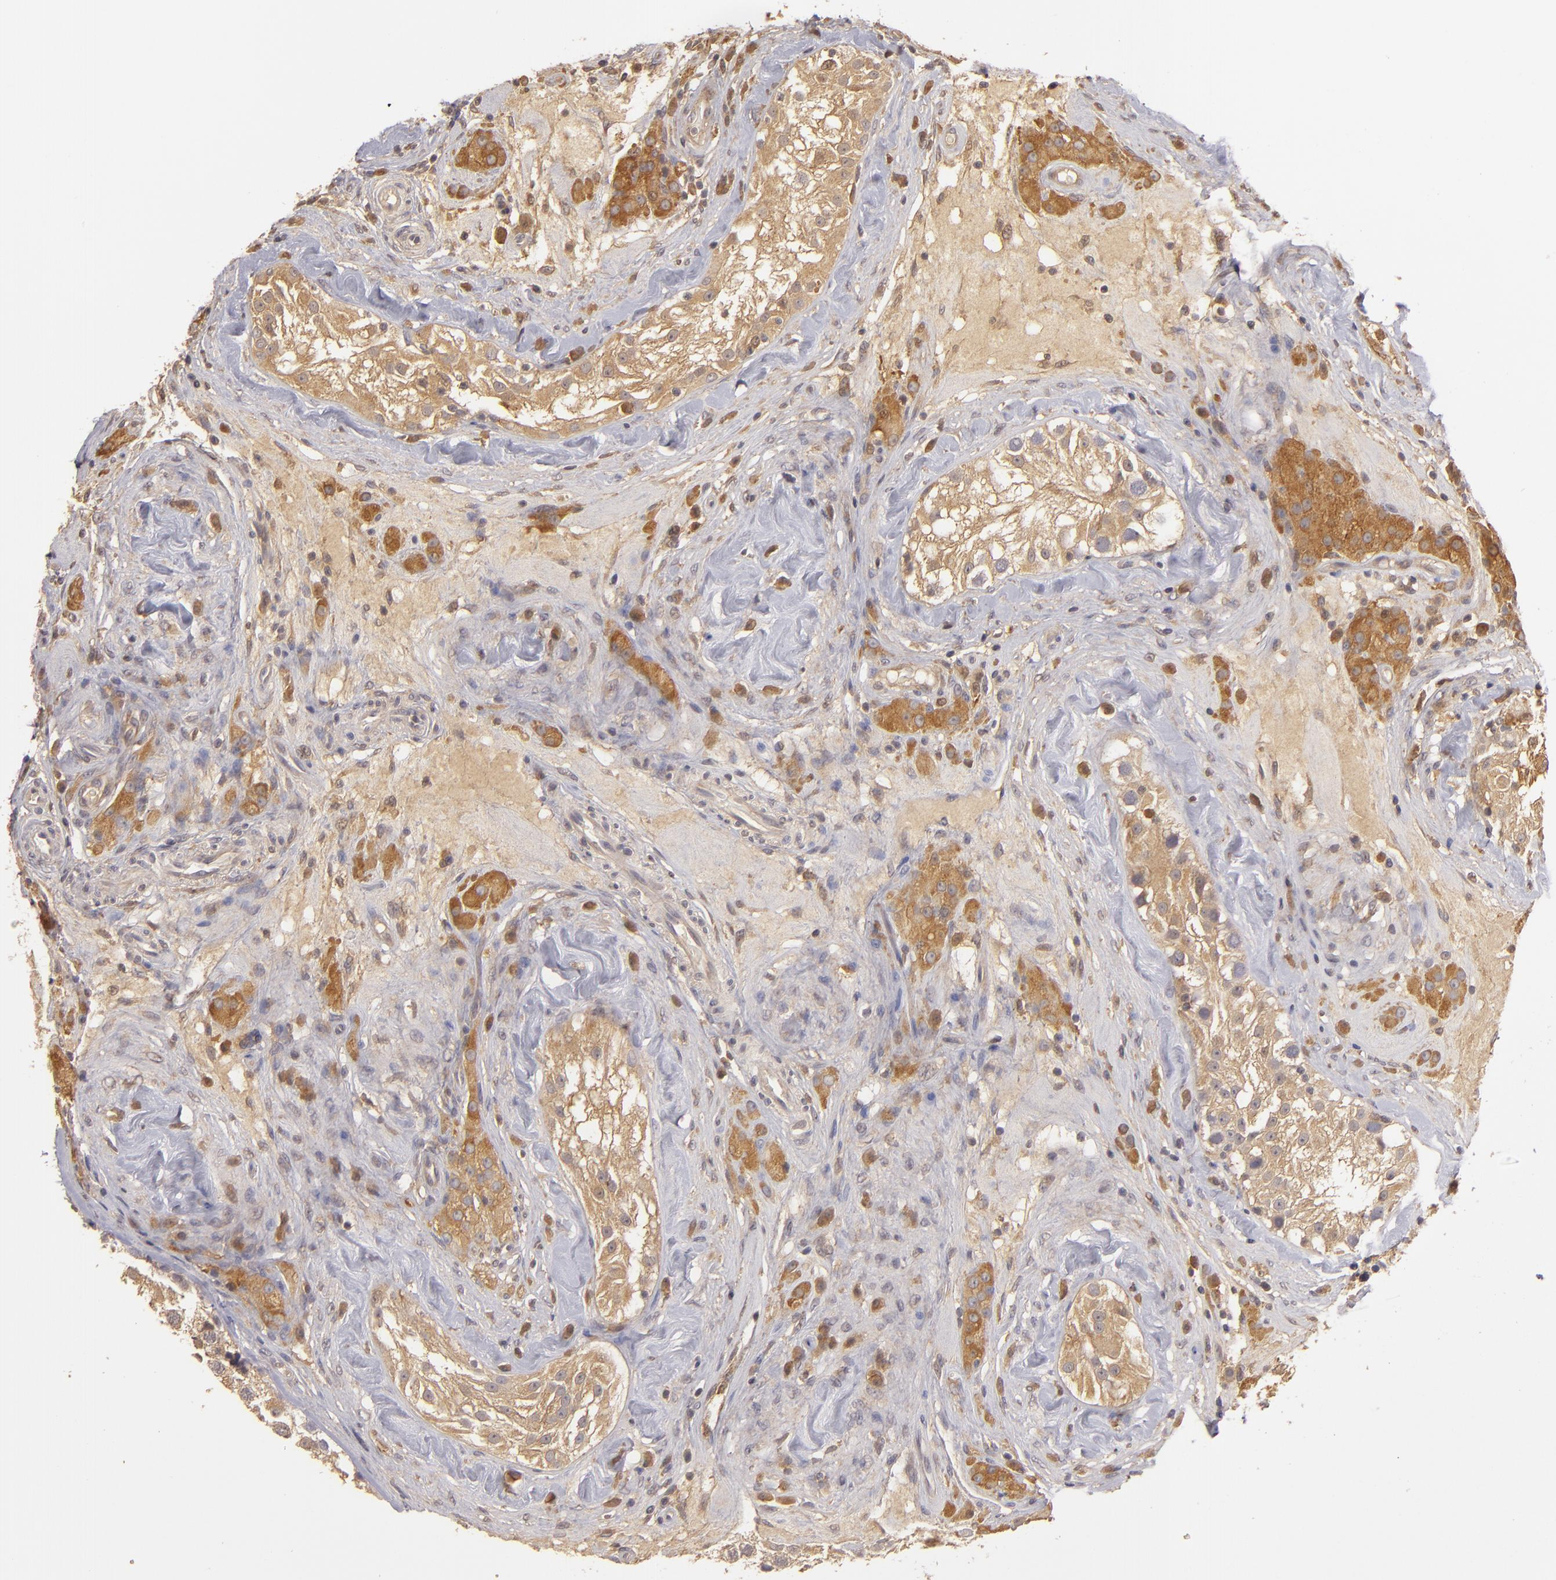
{"staining": {"intensity": "moderate", "quantity": ">75%", "location": "cytoplasmic/membranous"}, "tissue": "testis", "cell_type": "Cells in seminiferous ducts", "image_type": "normal", "snomed": [{"axis": "morphology", "description": "Normal tissue, NOS"}, {"axis": "topography", "description": "Testis"}], "caption": "Immunohistochemistry photomicrograph of benign testis stained for a protein (brown), which displays medium levels of moderate cytoplasmic/membranous positivity in approximately >75% of cells in seminiferous ducts.", "gene": "PRKCD", "patient": {"sex": "male", "age": 46}}